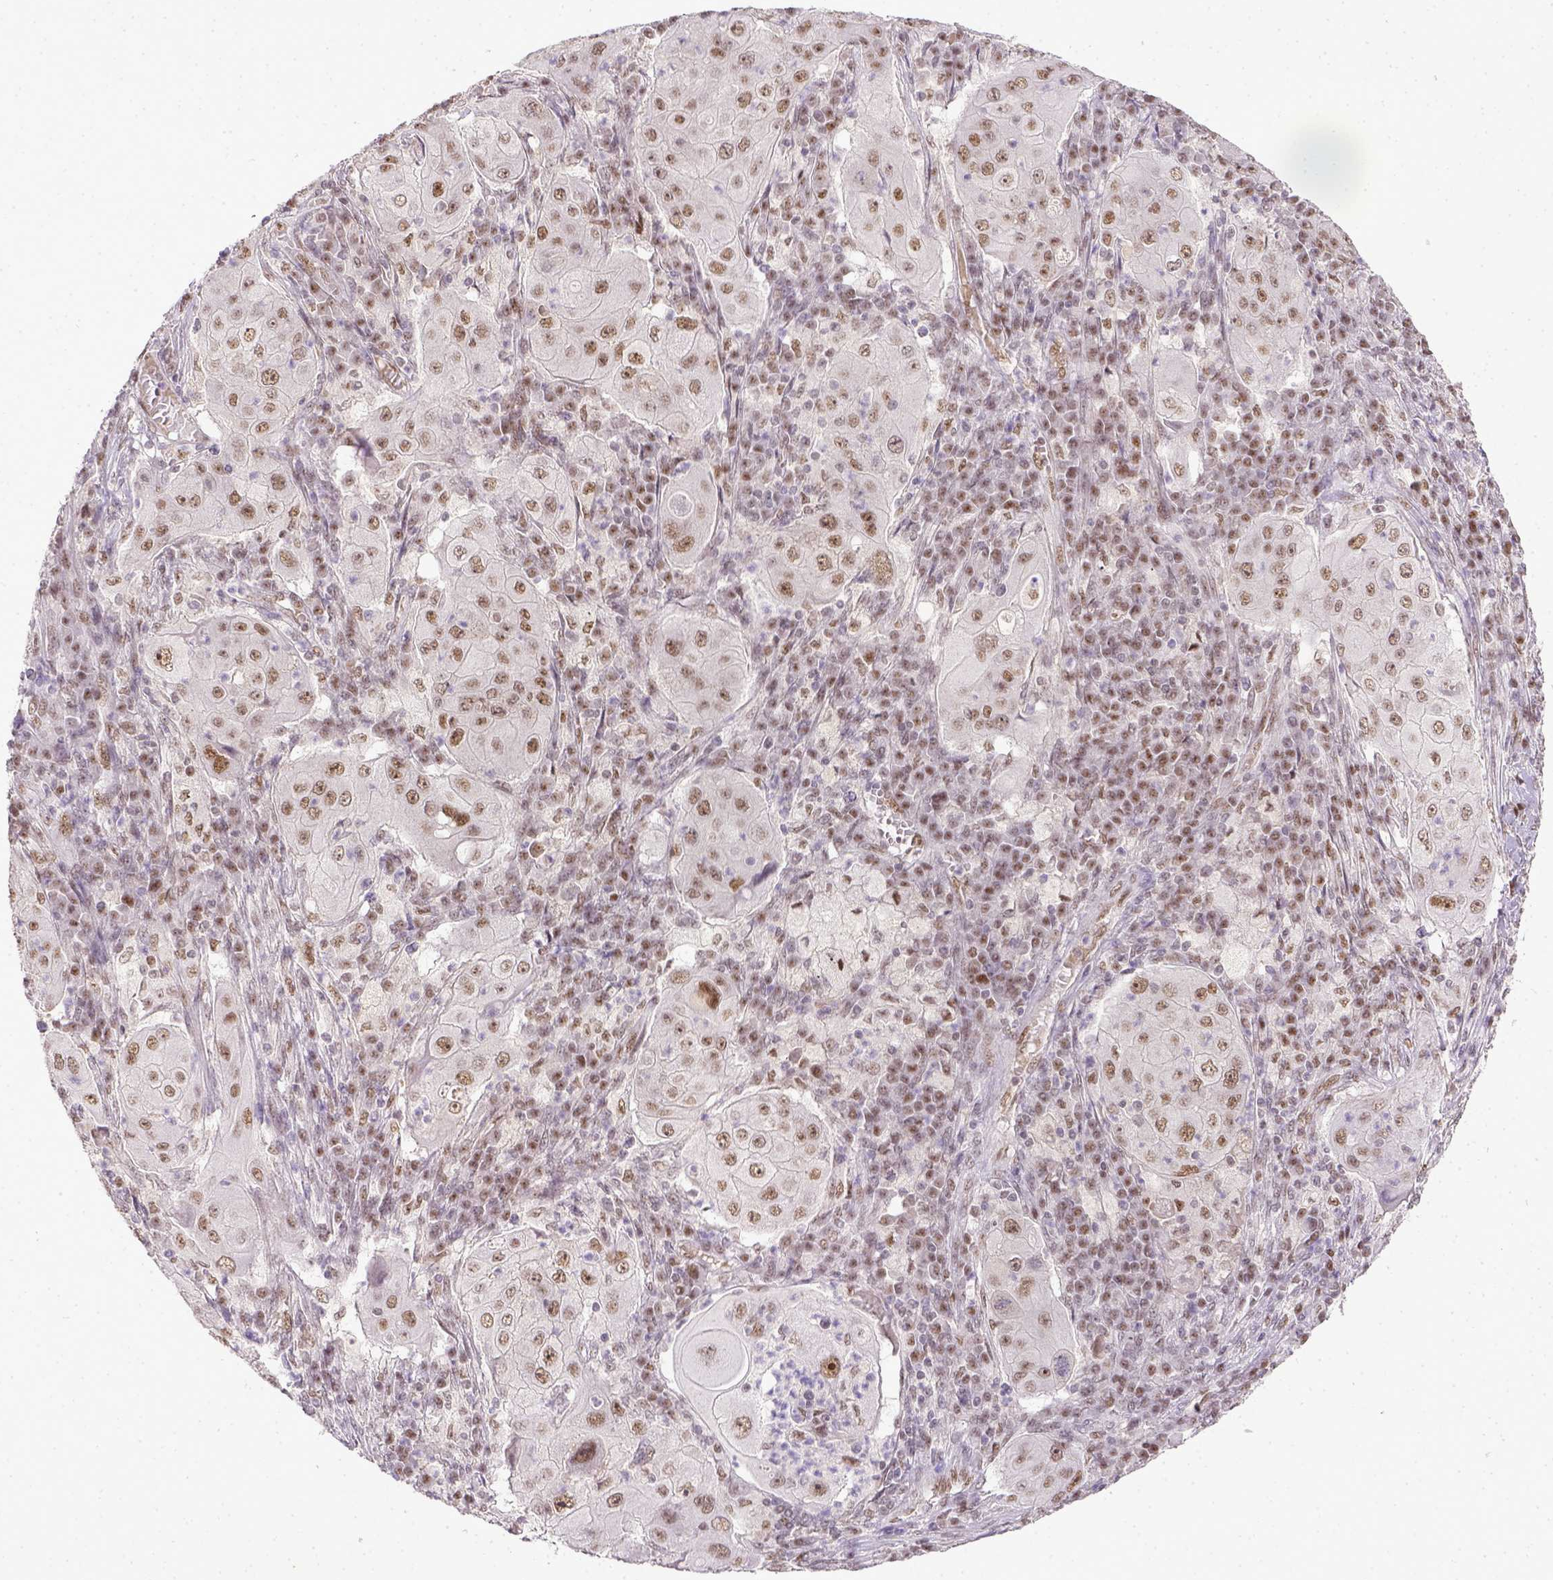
{"staining": {"intensity": "moderate", "quantity": ">75%", "location": "nuclear"}, "tissue": "lung cancer", "cell_type": "Tumor cells", "image_type": "cancer", "snomed": [{"axis": "morphology", "description": "Squamous cell carcinoma, NOS"}, {"axis": "topography", "description": "Lung"}], "caption": "A micrograph of human lung cancer (squamous cell carcinoma) stained for a protein demonstrates moderate nuclear brown staining in tumor cells. Nuclei are stained in blue.", "gene": "ERCC1", "patient": {"sex": "female", "age": 59}}